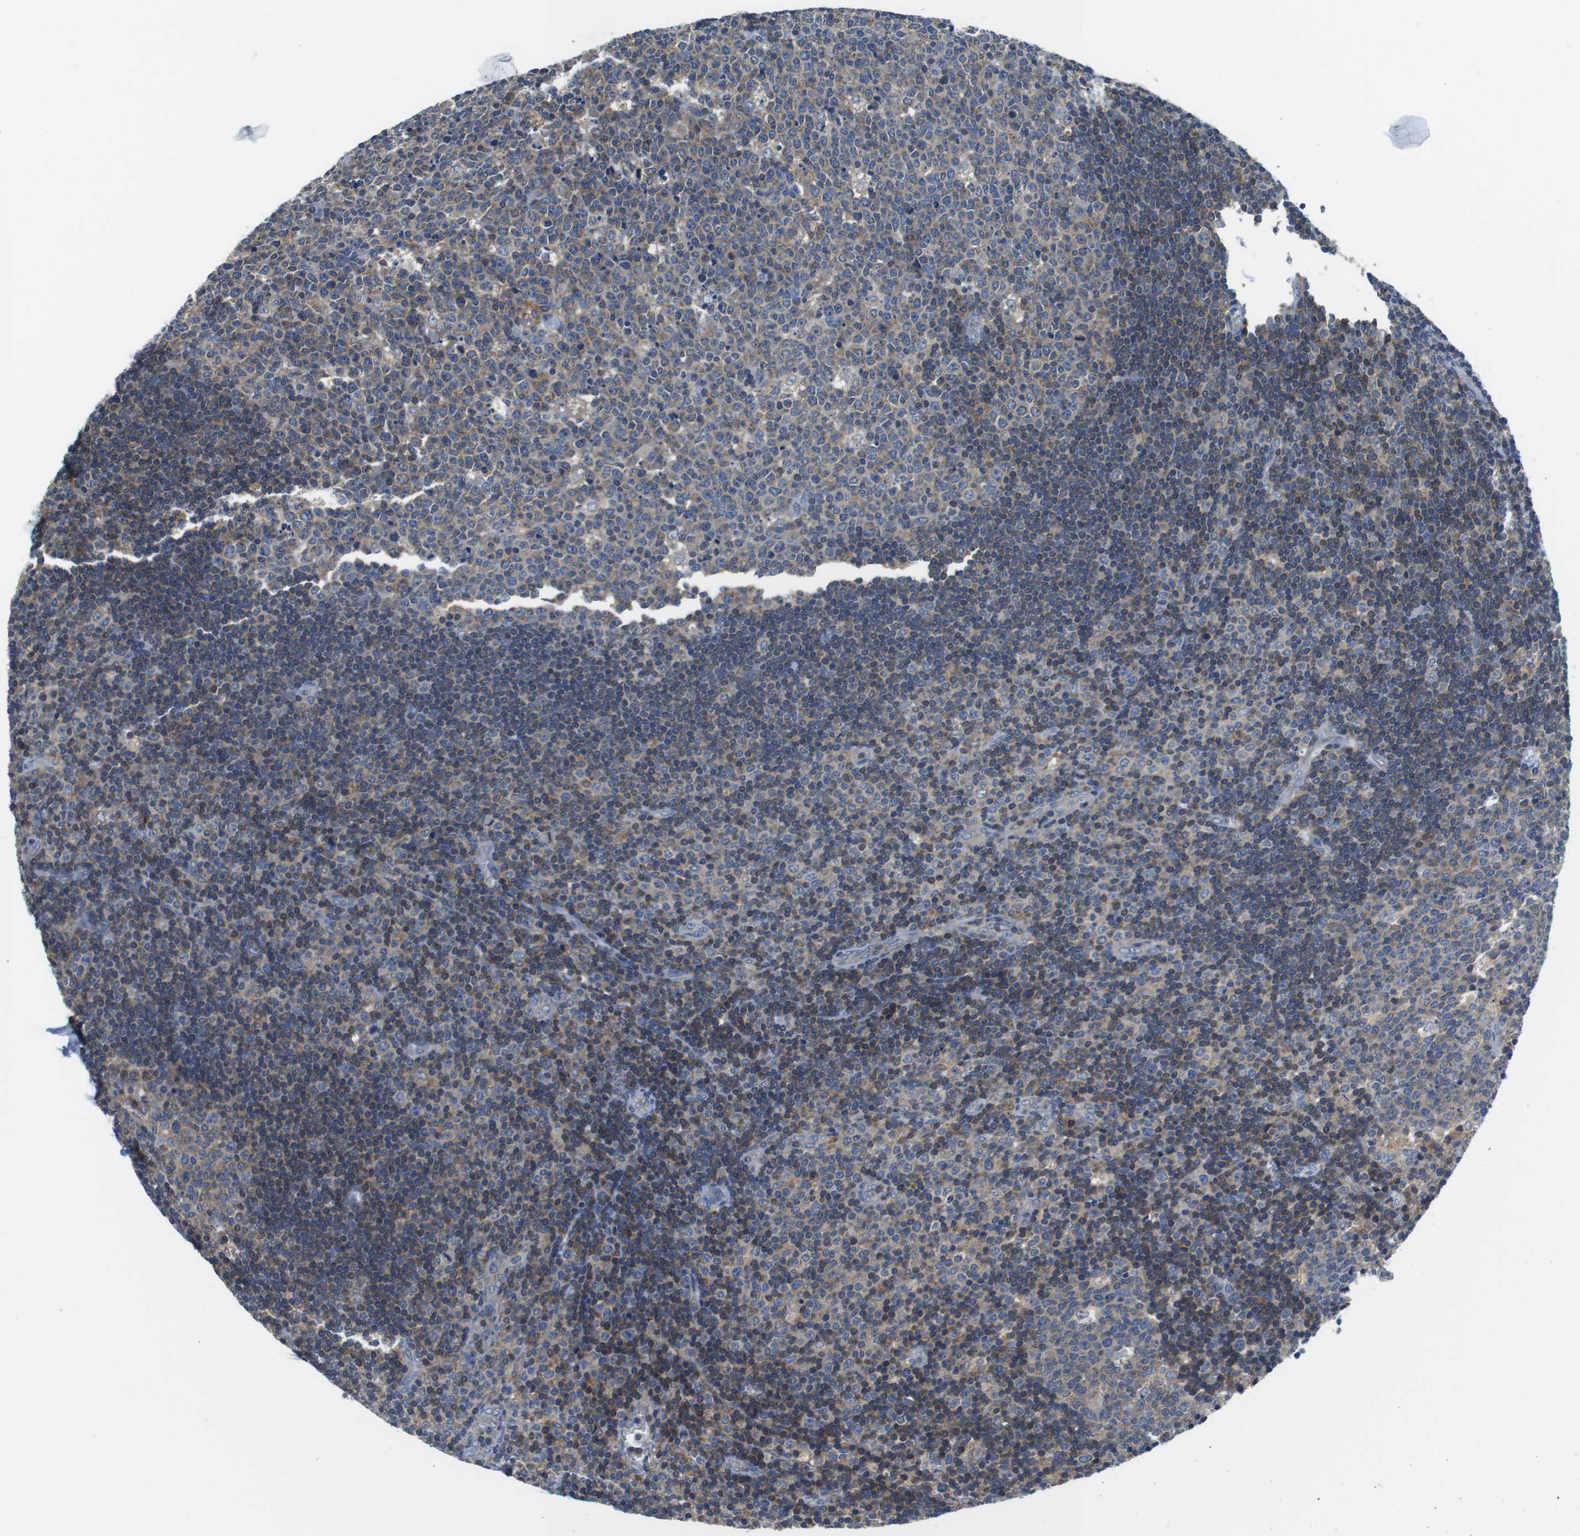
{"staining": {"intensity": "weak", "quantity": ">75%", "location": "cytoplasmic/membranous"}, "tissue": "lymph node", "cell_type": "Germinal center cells", "image_type": "normal", "snomed": [{"axis": "morphology", "description": "Normal tissue, NOS"}, {"axis": "topography", "description": "Lymph node"}, {"axis": "topography", "description": "Salivary gland"}], "caption": "Protein expression analysis of normal human lymph node reveals weak cytoplasmic/membranous expression in approximately >75% of germinal center cells. Using DAB (brown) and hematoxylin (blue) stains, captured at high magnification using brightfield microscopy.", "gene": "PIK3CD", "patient": {"sex": "male", "age": 8}}